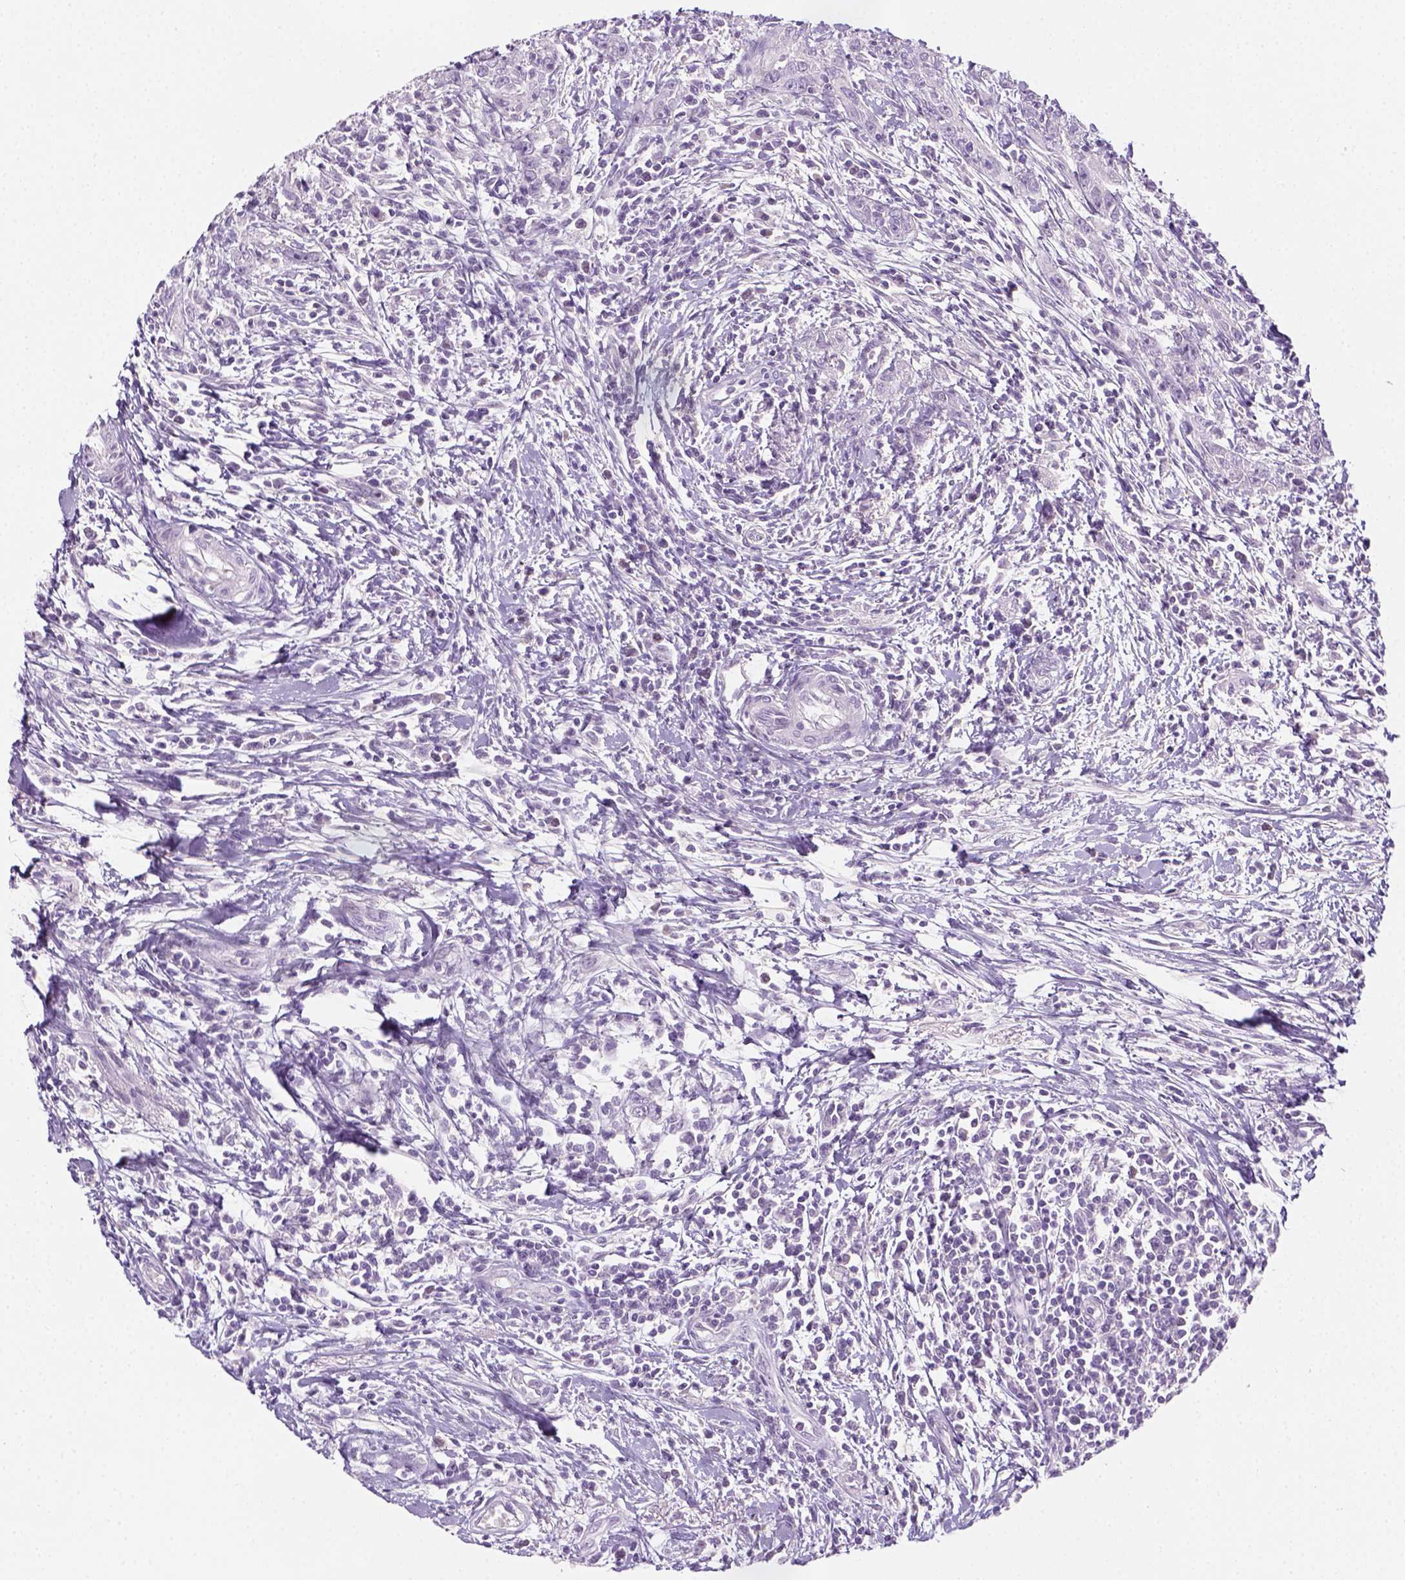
{"staining": {"intensity": "negative", "quantity": "none", "location": "none"}, "tissue": "urothelial cancer", "cell_type": "Tumor cells", "image_type": "cancer", "snomed": [{"axis": "morphology", "description": "Urothelial carcinoma, High grade"}, {"axis": "topography", "description": "Urinary bladder"}], "caption": "Human high-grade urothelial carcinoma stained for a protein using immunohistochemistry (IHC) displays no expression in tumor cells.", "gene": "GFI1B", "patient": {"sex": "male", "age": 83}}